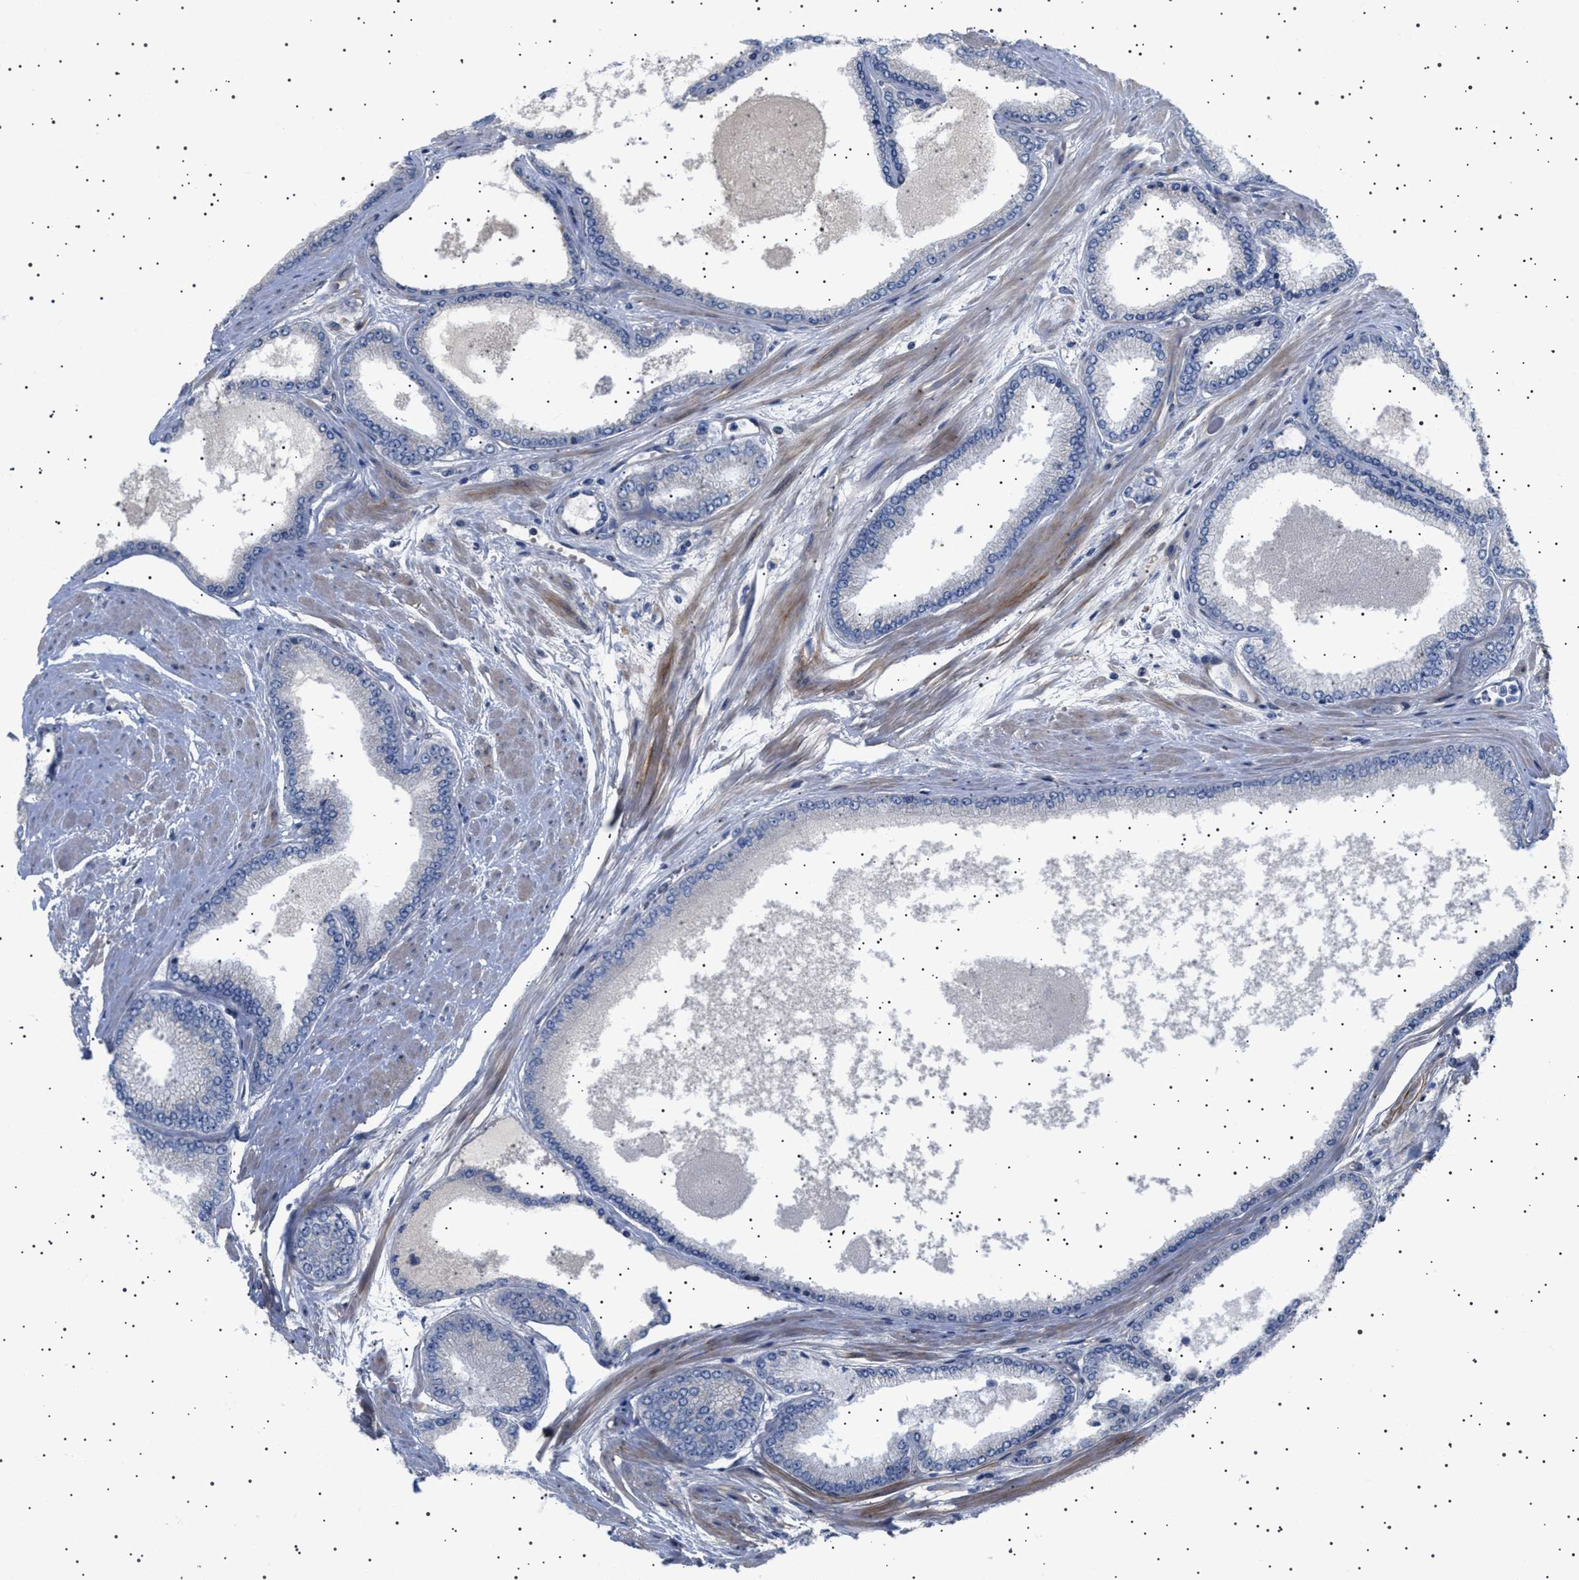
{"staining": {"intensity": "negative", "quantity": "none", "location": "none"}, "tissue": "prostate cancer", "cell_type": "Tumor cells", "image_type": "cancer", "snomed": [{"axis": "morphology", "description": "Adenocarcinoma, High grade"}, {"axis": "topography", "description": "Prostate"}], "caption": "Tumor cells show no significant protein positivity in prostate cancer.", "gene": "HTR1A", "patient": {"sex": "male", "age": 61}}